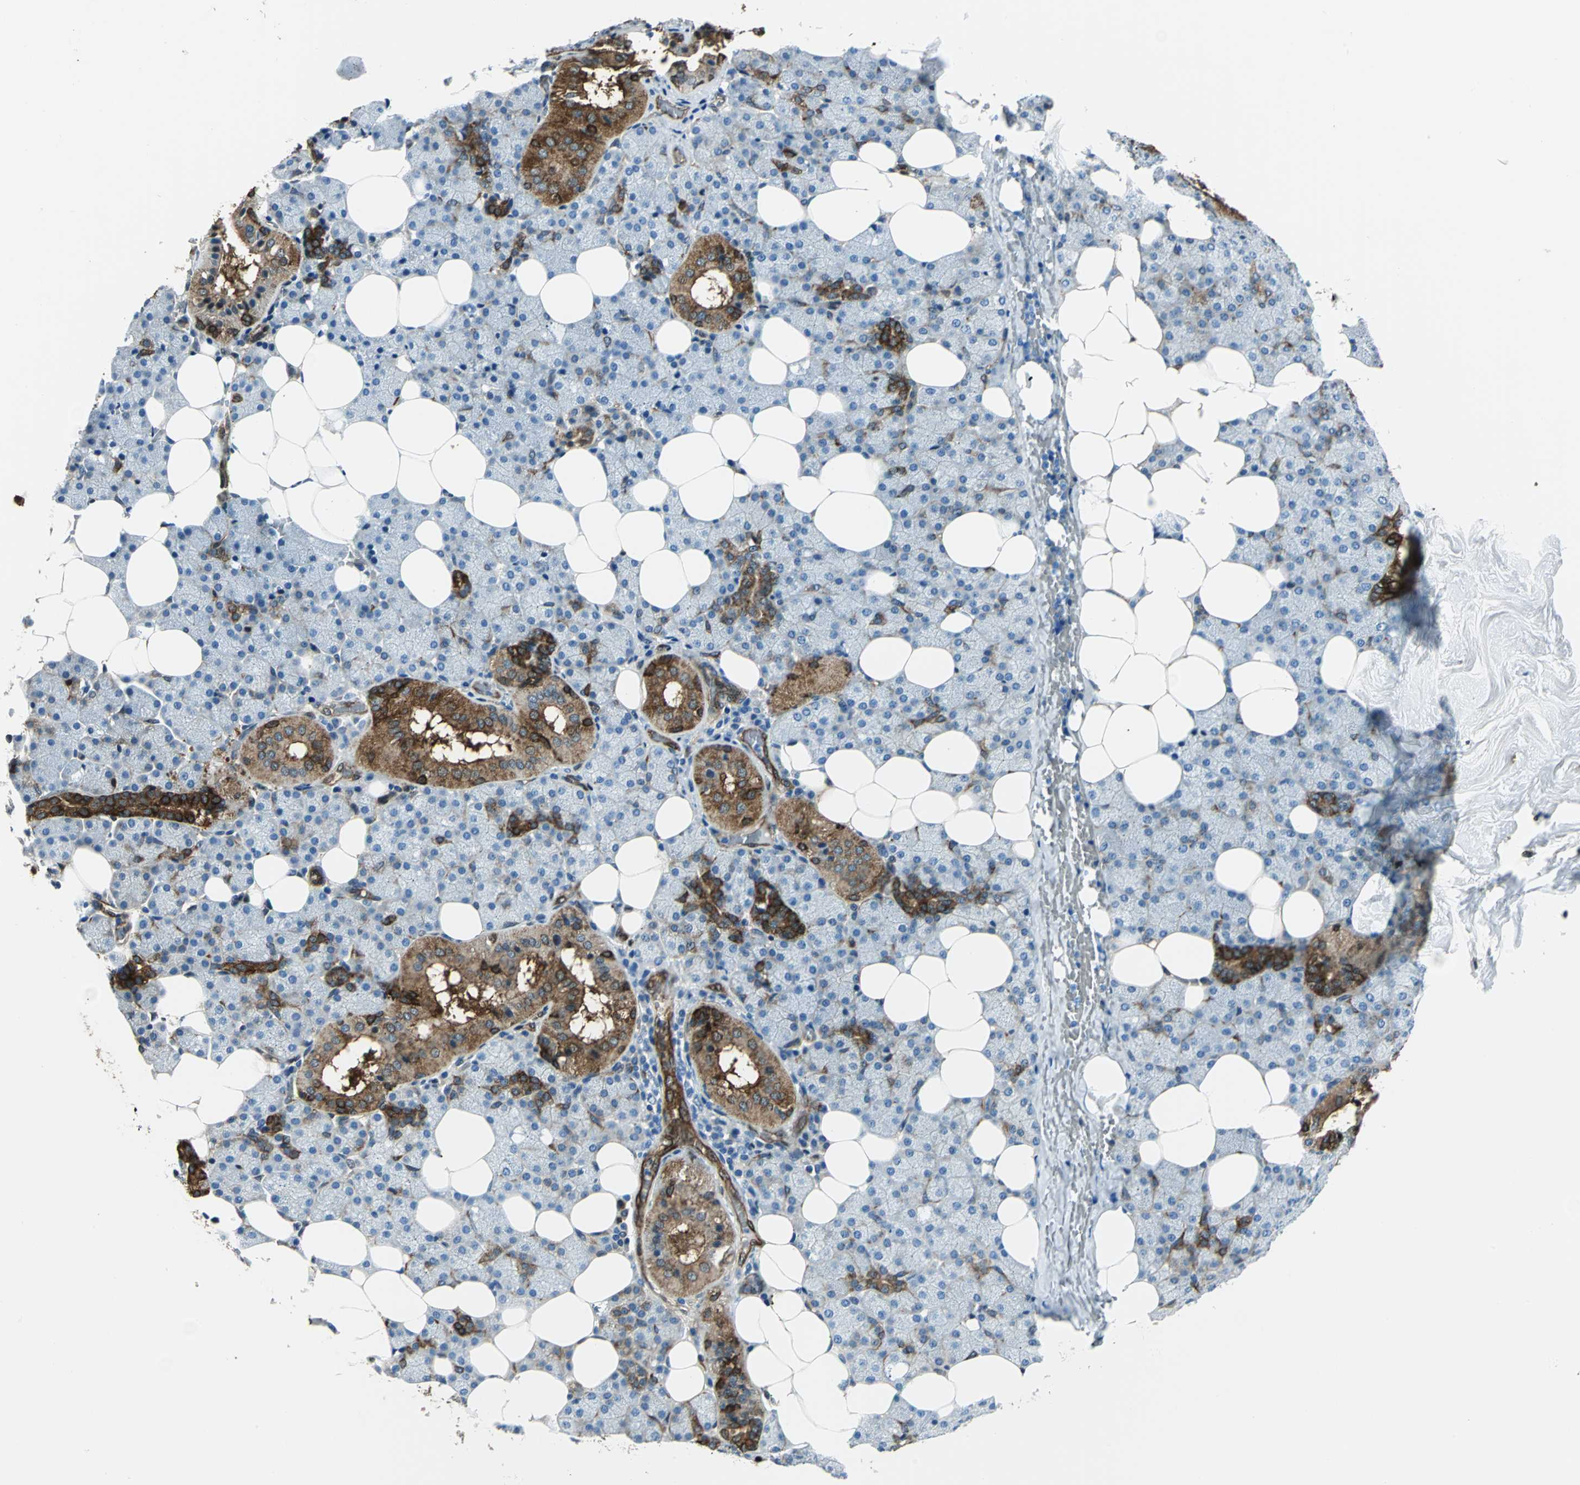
{"staining": {"intensity": "strong", "quantity": "<25%", "location": "cytoplasmic/membranous"}, "tissue": "salivary gland", "cell_type": "Glandular cells", "image_type": "normal", "snomed": [{"axis": "morphology", "description": "Normal tissue, NOS"}, {"axis": "topography", "description": "Lymph node"}, {"axis": "topography", "description": "Salivary gland"}], "caption": "Immunohistochemical staining of unremarkable salivary gland shows <25% levels of strong cytoplasmic/membranous protein staining in approximately <25% of glandular cells. (Brightfield microscopy of DAB IHC at high magnification).", "gene": "HSPB1", "patient": {"sex": "male", "age": 8}}